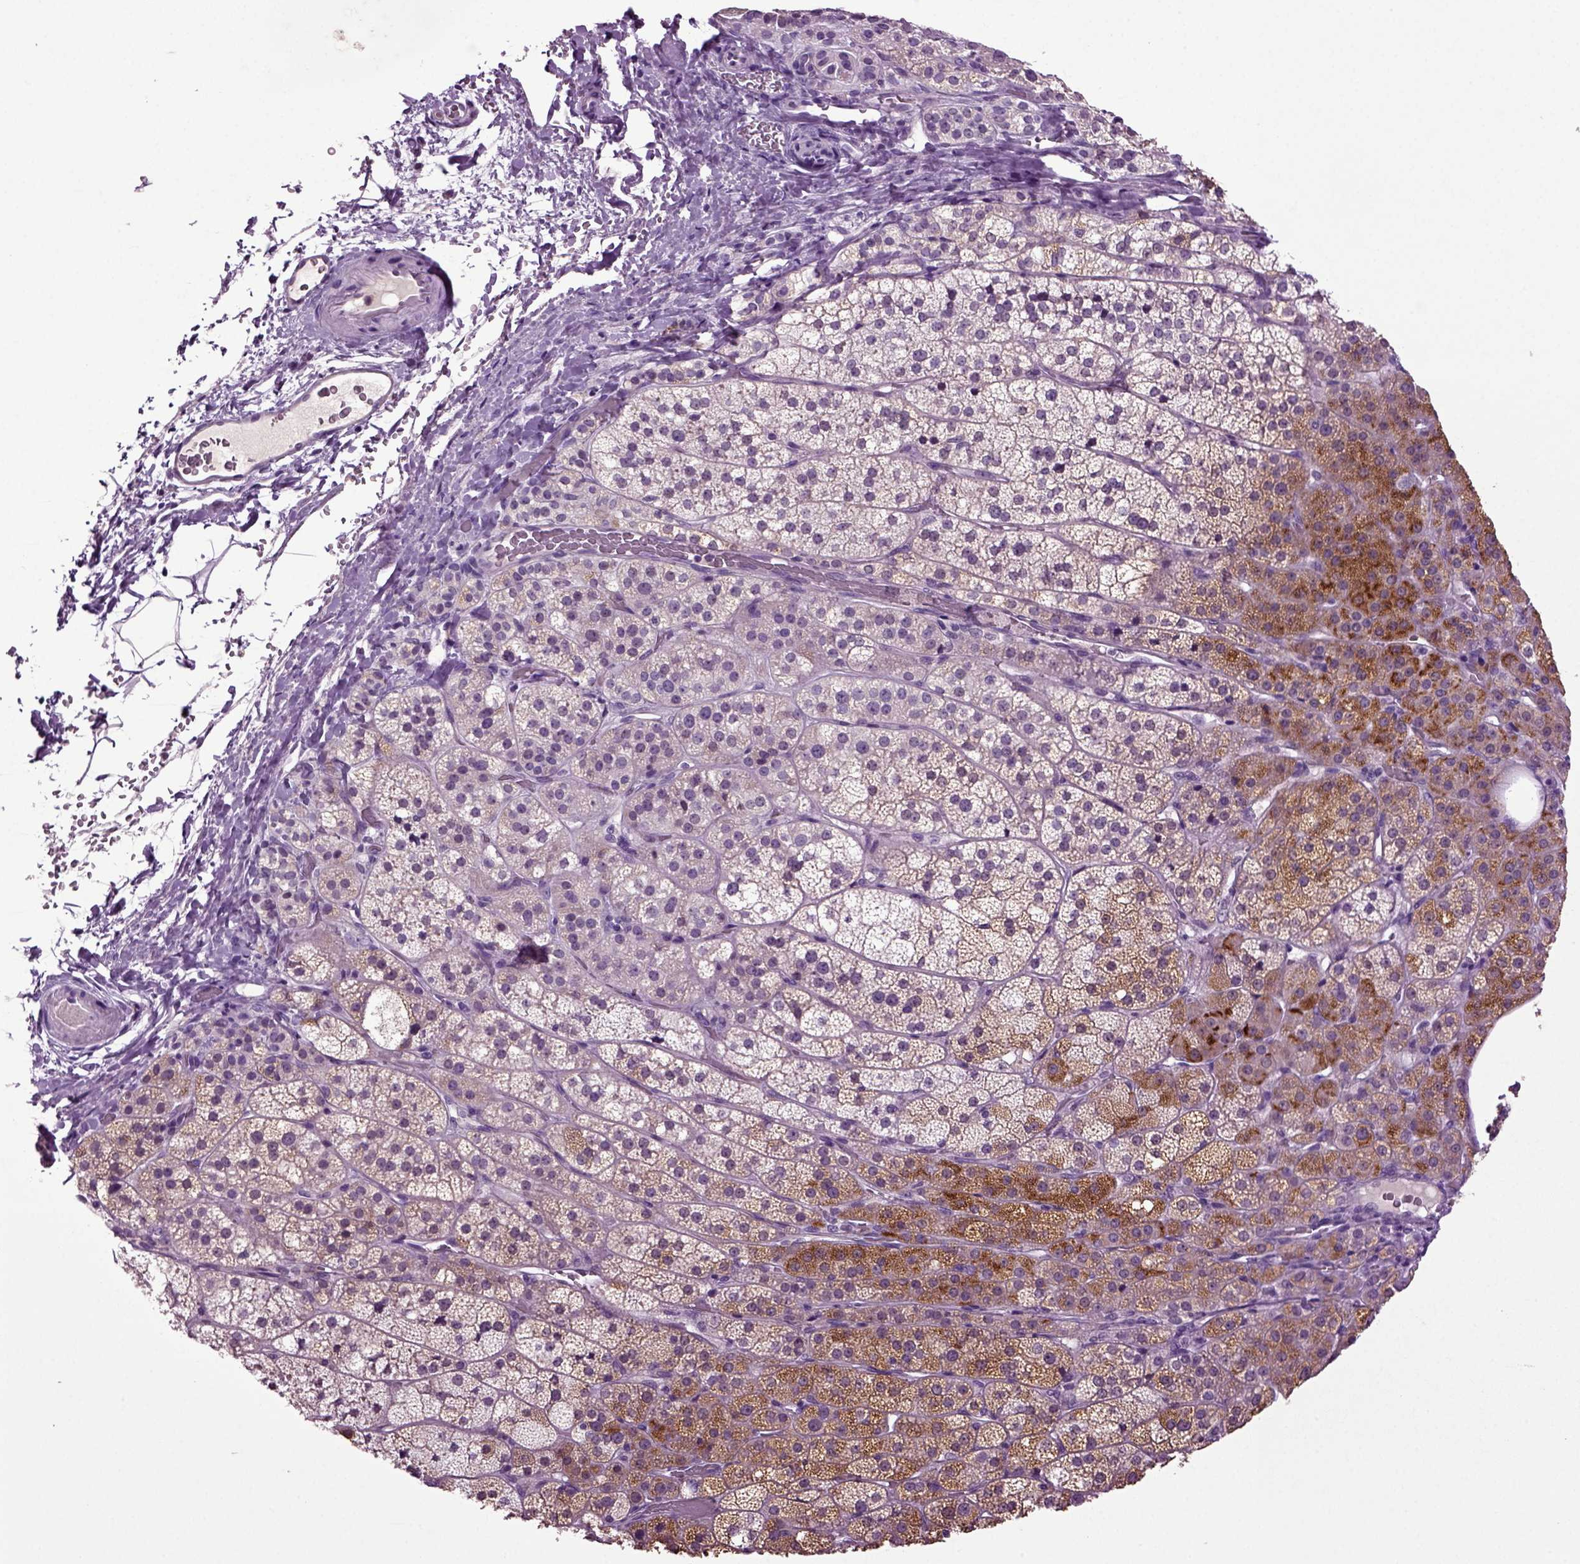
{"staining": {"intensity": "strong", "quantity": "25%-75%", "location": "cytoplasmic/membranous"}, "tissue": "adrenal gland", "cell_type": "Glandular cells", "image_type": "normal", "snomed": [{"axis": "morphology", "description": "Normal tissue, NOS"}, {"axis": "topography", "description": "Adrenal gland"}], "caption": "Protein staining exhibits strong cytoplasmic/membranous staining in about 25%-75% of glandular cells in normal adrenal gland.", "gene": "FGF11", "patient": {"sex": "female", "age": 60}}